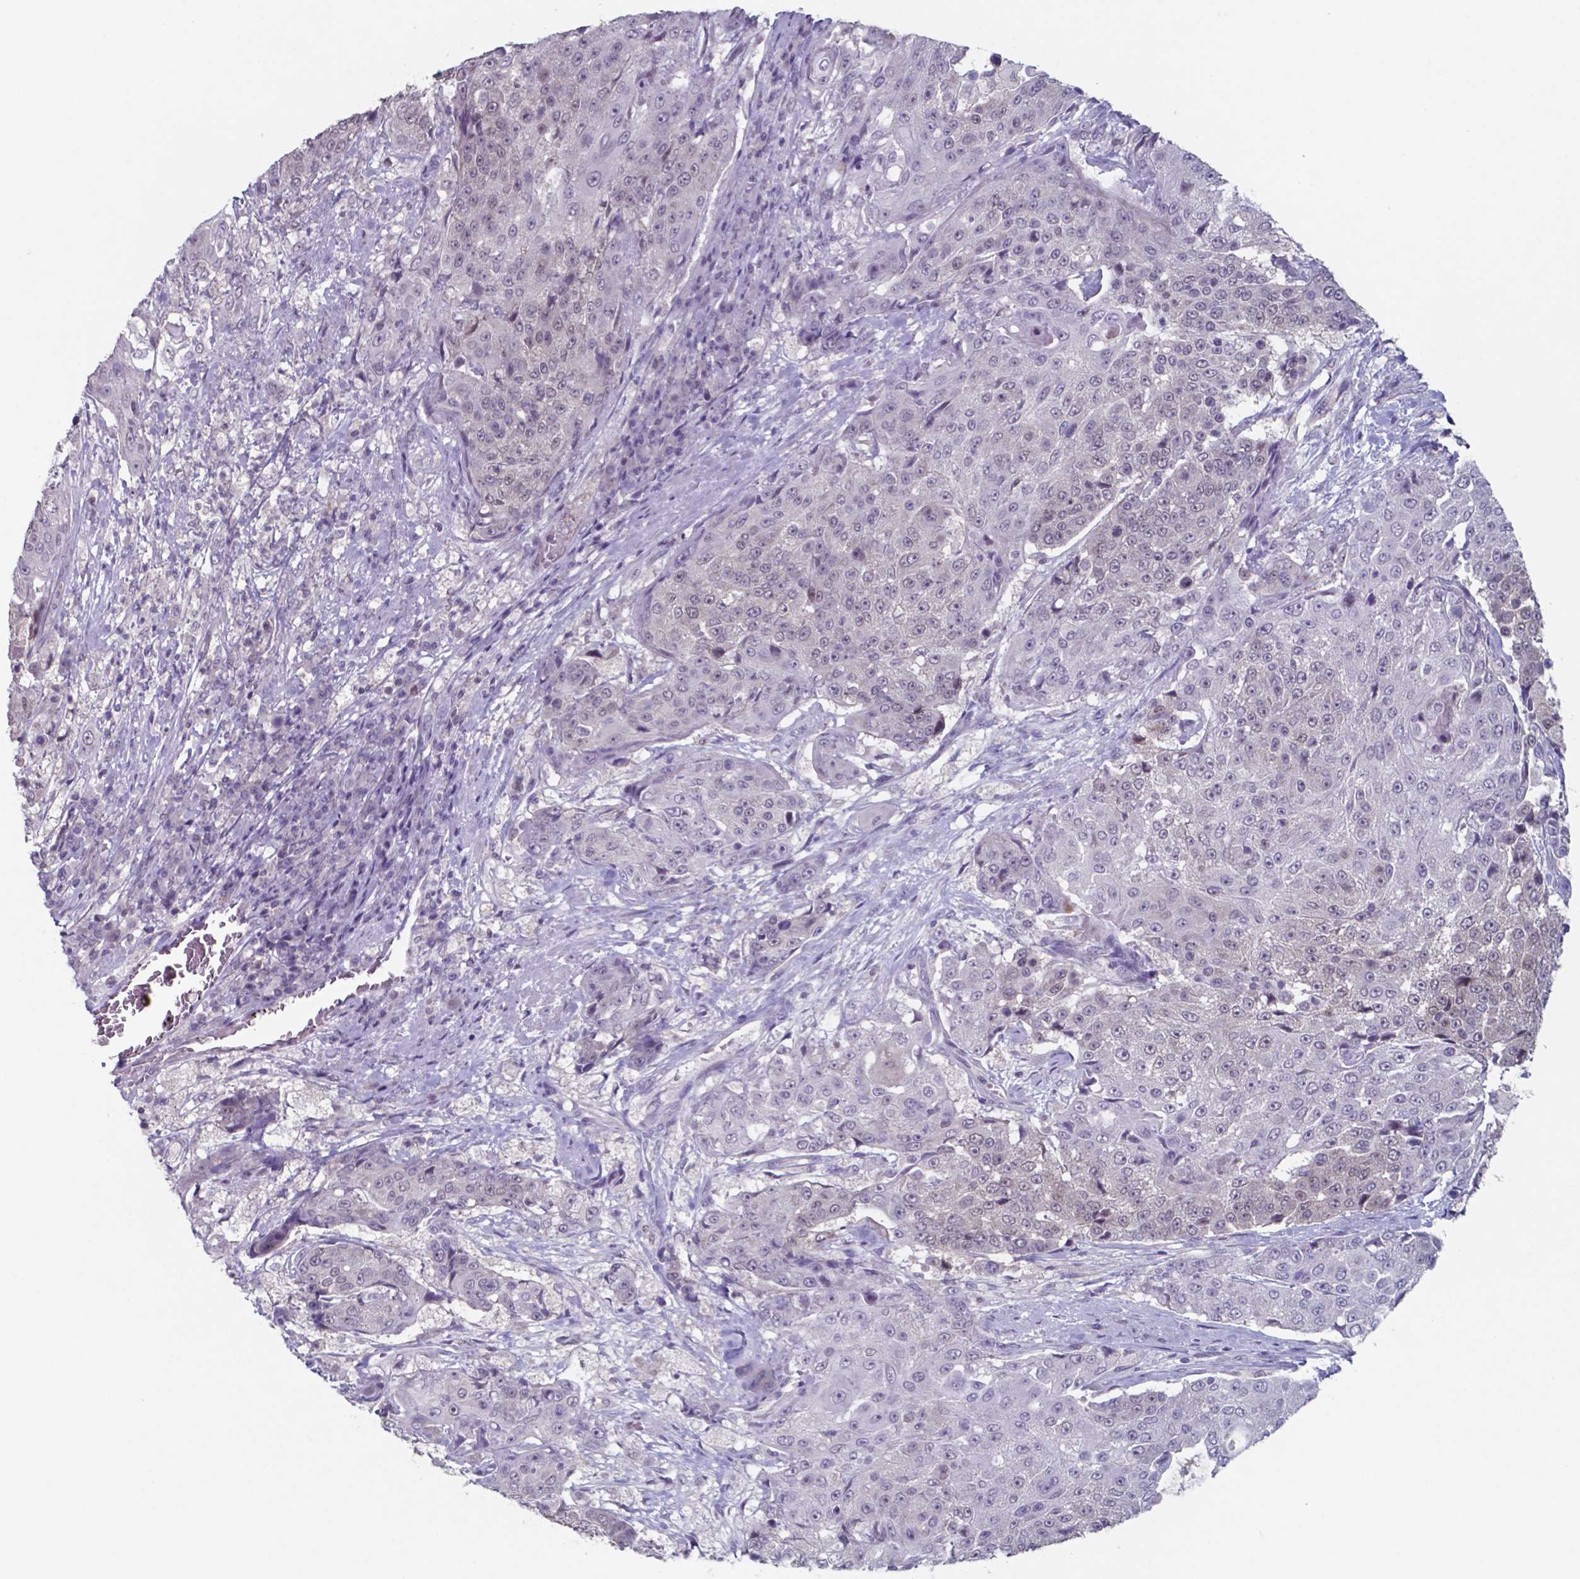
{"staining": {"intensity": "weak", "quantity": "<25%", "location": "nuclear"}, "tissue": "urothelial cancer", "cell_type": "Tumor cells", "image_type": "cancer", "snomed": [{"axis": "morphology", "description": "Urothelial carcinoma, High grade"}, {"axis": "topography", "description": "Urinary bladder"}], "caption": "An image of urothelial cancer stained for a protein exhibits no brown staining in tumor cells.", "gene": "TDP2", "patient": {"sex": "female", "age": 63}}